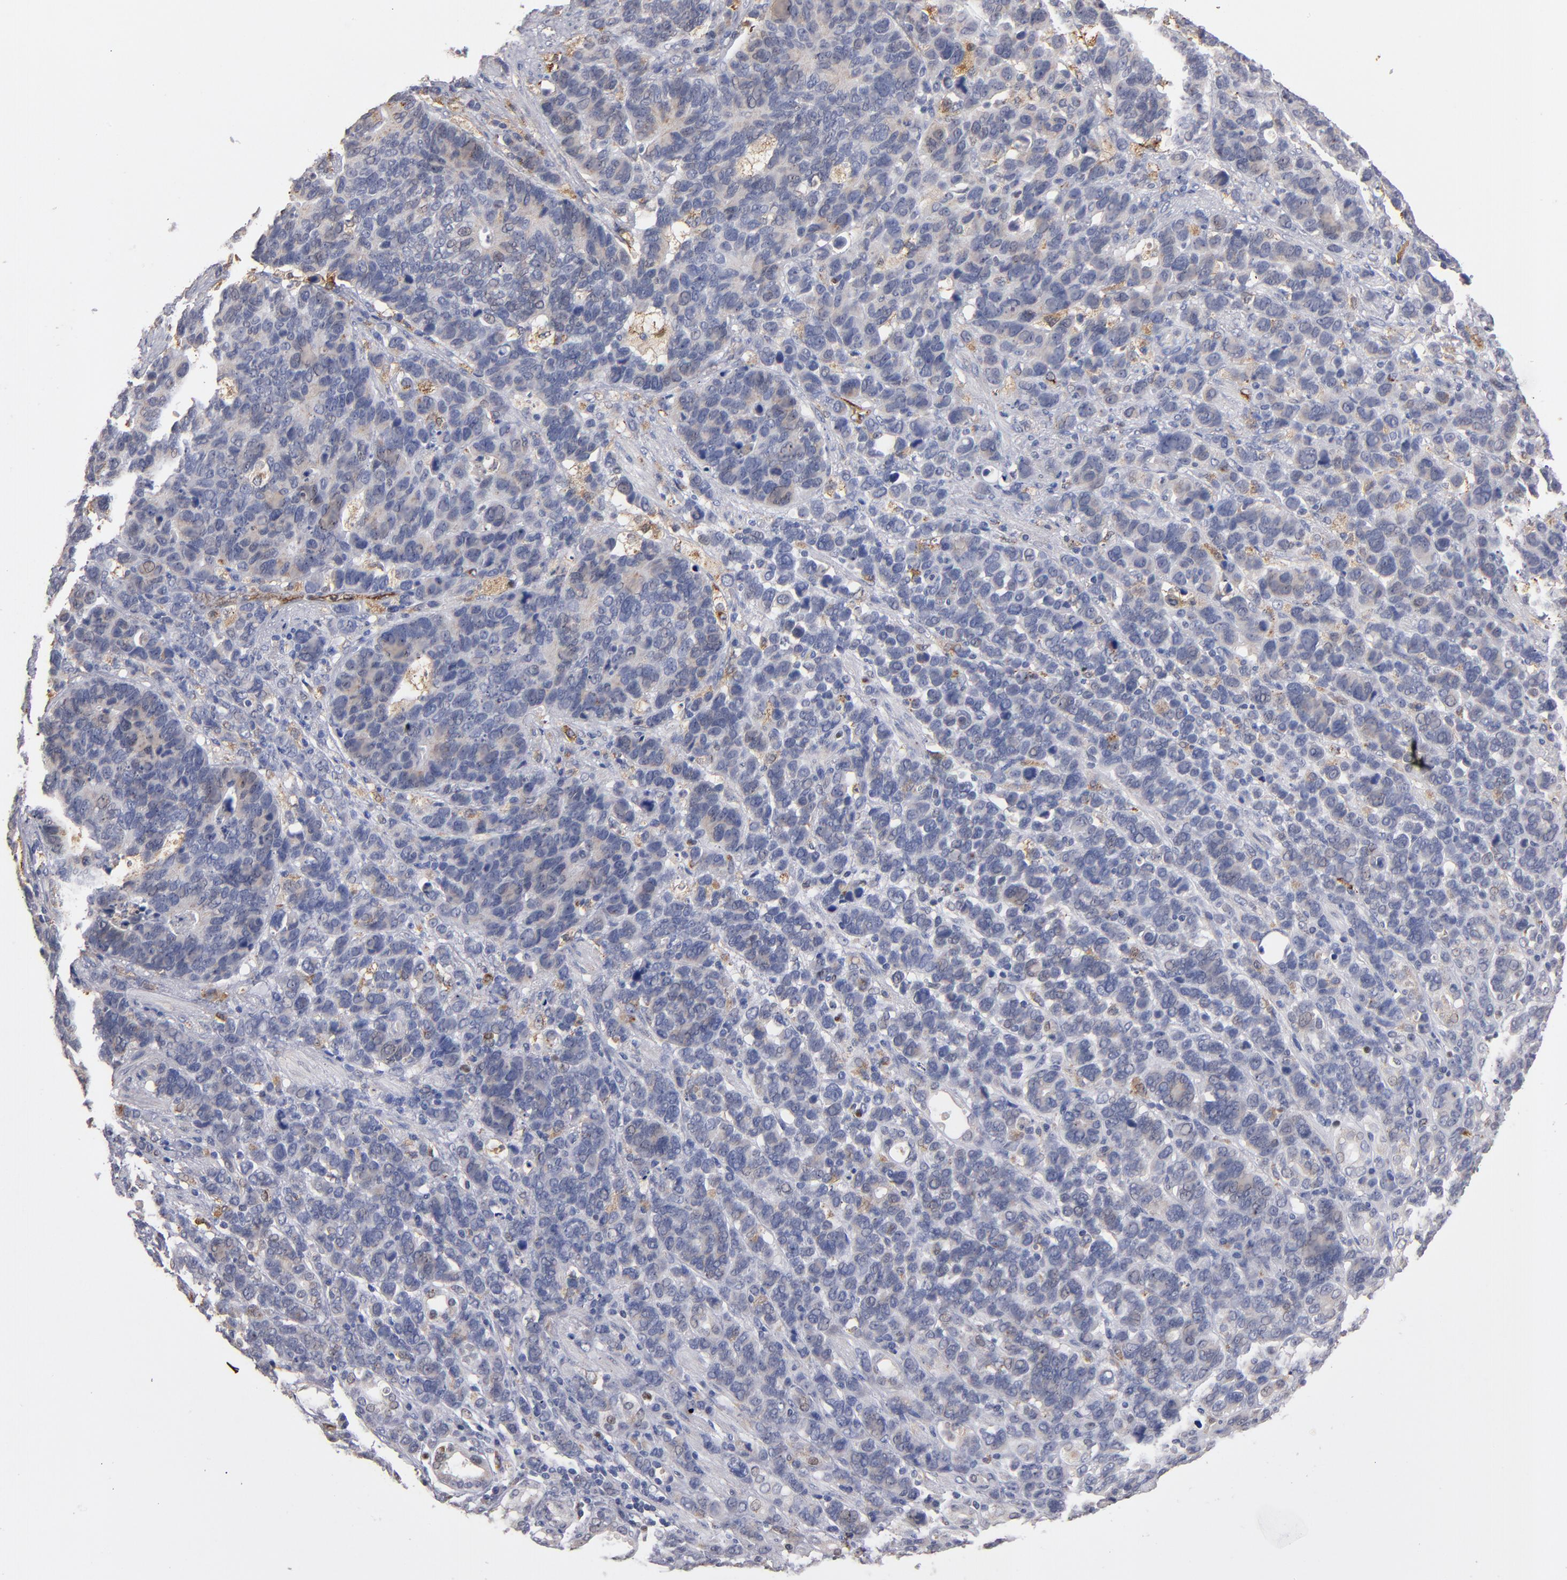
{"staining": {"intensity": "weak", "quantity": "<25%", "location": "cytoplasmic/membranous"}, "tissue": "stomach cancer", "cell_type": "Tumor cells", "image_type": "cancer", "snomed": [{"axis": "morphology", "description": "Adenocarcinoma, NOS"}, {"axis": "topography", "description": "Stomach, upper"}], "caption": "An image of human stomach cancer is negative for staining in tumor cells. (IHC, brightfield microscopy, high magnification).", "gene": "SELP", "patient": {"sex": "male", "age": 71}}